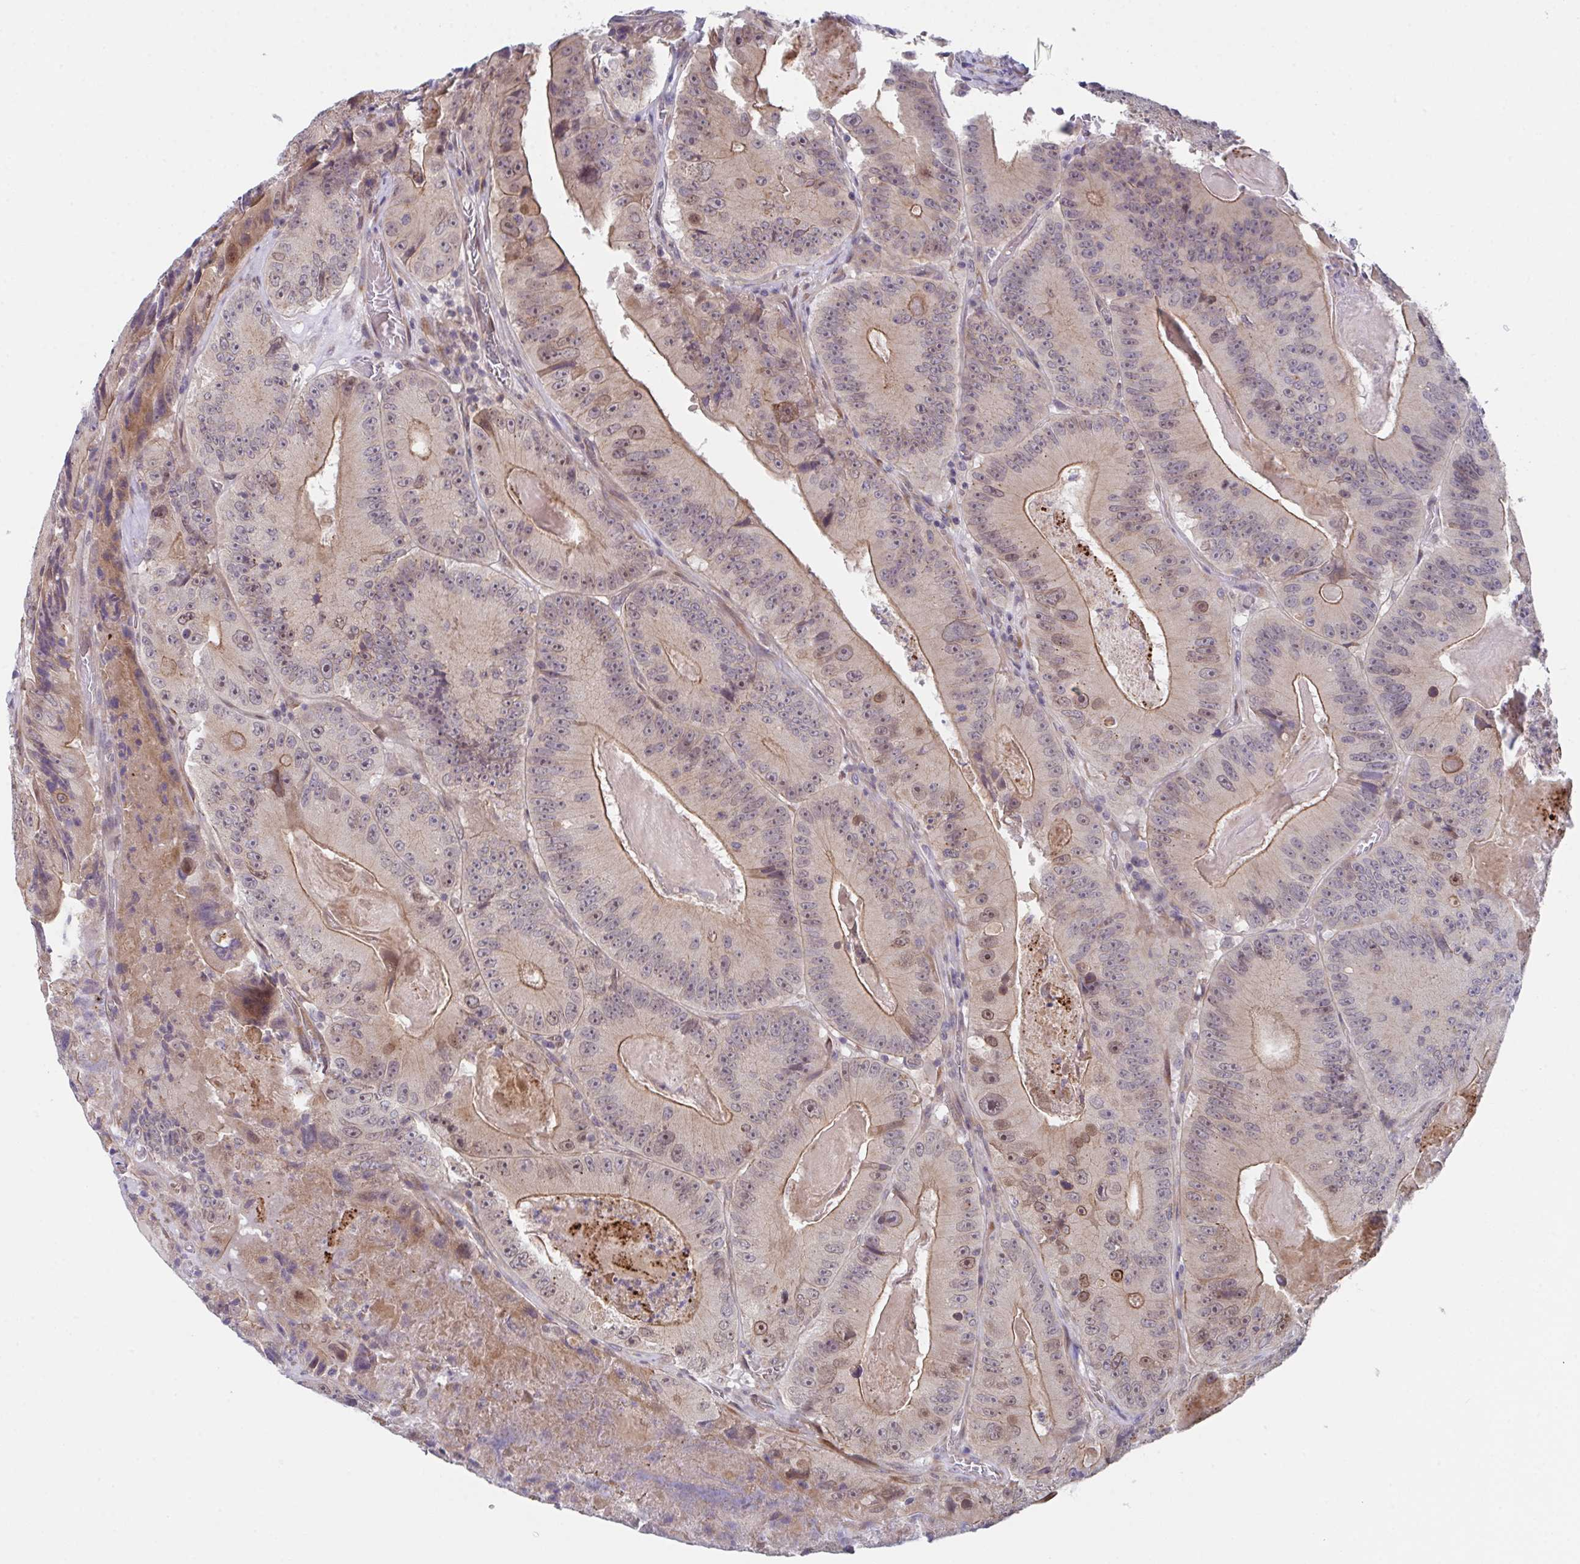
{"staining": {"intensity": "moderate", "quantity": ">75%", "location": "cytoplasmic/membranous,nuclear"}, "tissue": "colorectal cancer", "cell_type": "Tumor cells", "image_type": "cancer", "snomed": [{"axis": "morphology", "description": "Adenocarcinoma, NOS"}, {"axis": "topography", "description": "Colon"}], "caption": "This image demonstrates colorectal cancer (adenocarcinoma) stained with IHC to label a protein in brown. The cytoplasmic/membranous and nuclear of tumor cells show moderate positivity for the protein. Nuclei are counter-stained blue.", "gene": "RBM18", "patient": {"sex": "female", "age": 86}}